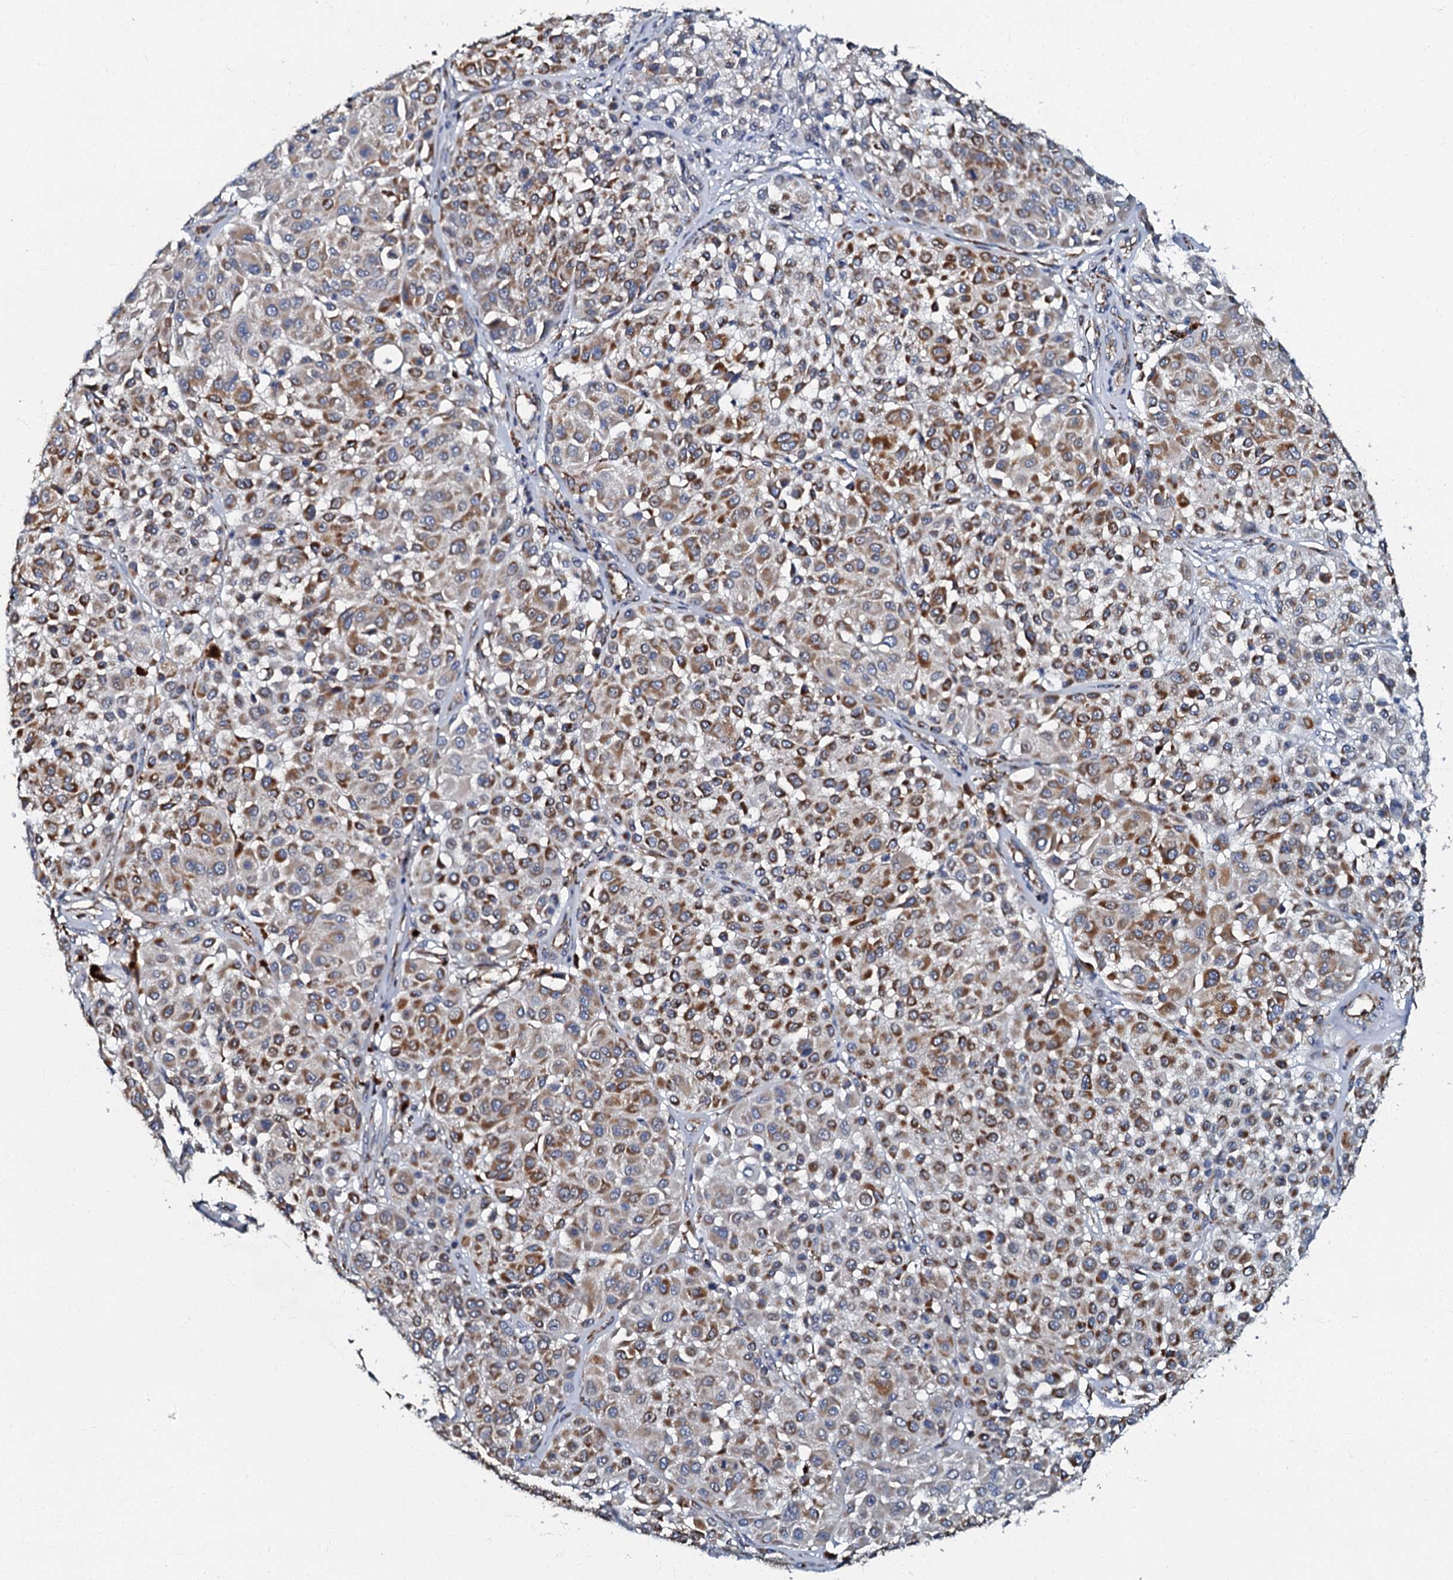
{"staining": {"intensity": "moderate", "quantity": ">75%", "location": "cytoplasmic/membranous"}, "tissue": "melanoma", "cell_type": "Tumor cells", "image_type": "cancer", "snomed": [{"axis": "morphology", "description": "Malignant melanoma, Metastatic site"}, {"axis": "topography", "description": "Soft tissue"}], "caption": "Immunohistochemistry (IHC) histopathology image of malignant melanoma (metastatic site) stained for a protein (brown), which exhibits medium levels of moderate cytoplasmic/membranous staining in approximately >75% of tumor cells.", "gene": "NDUFA12", "patient": {"sex": "male", "age": 41}}